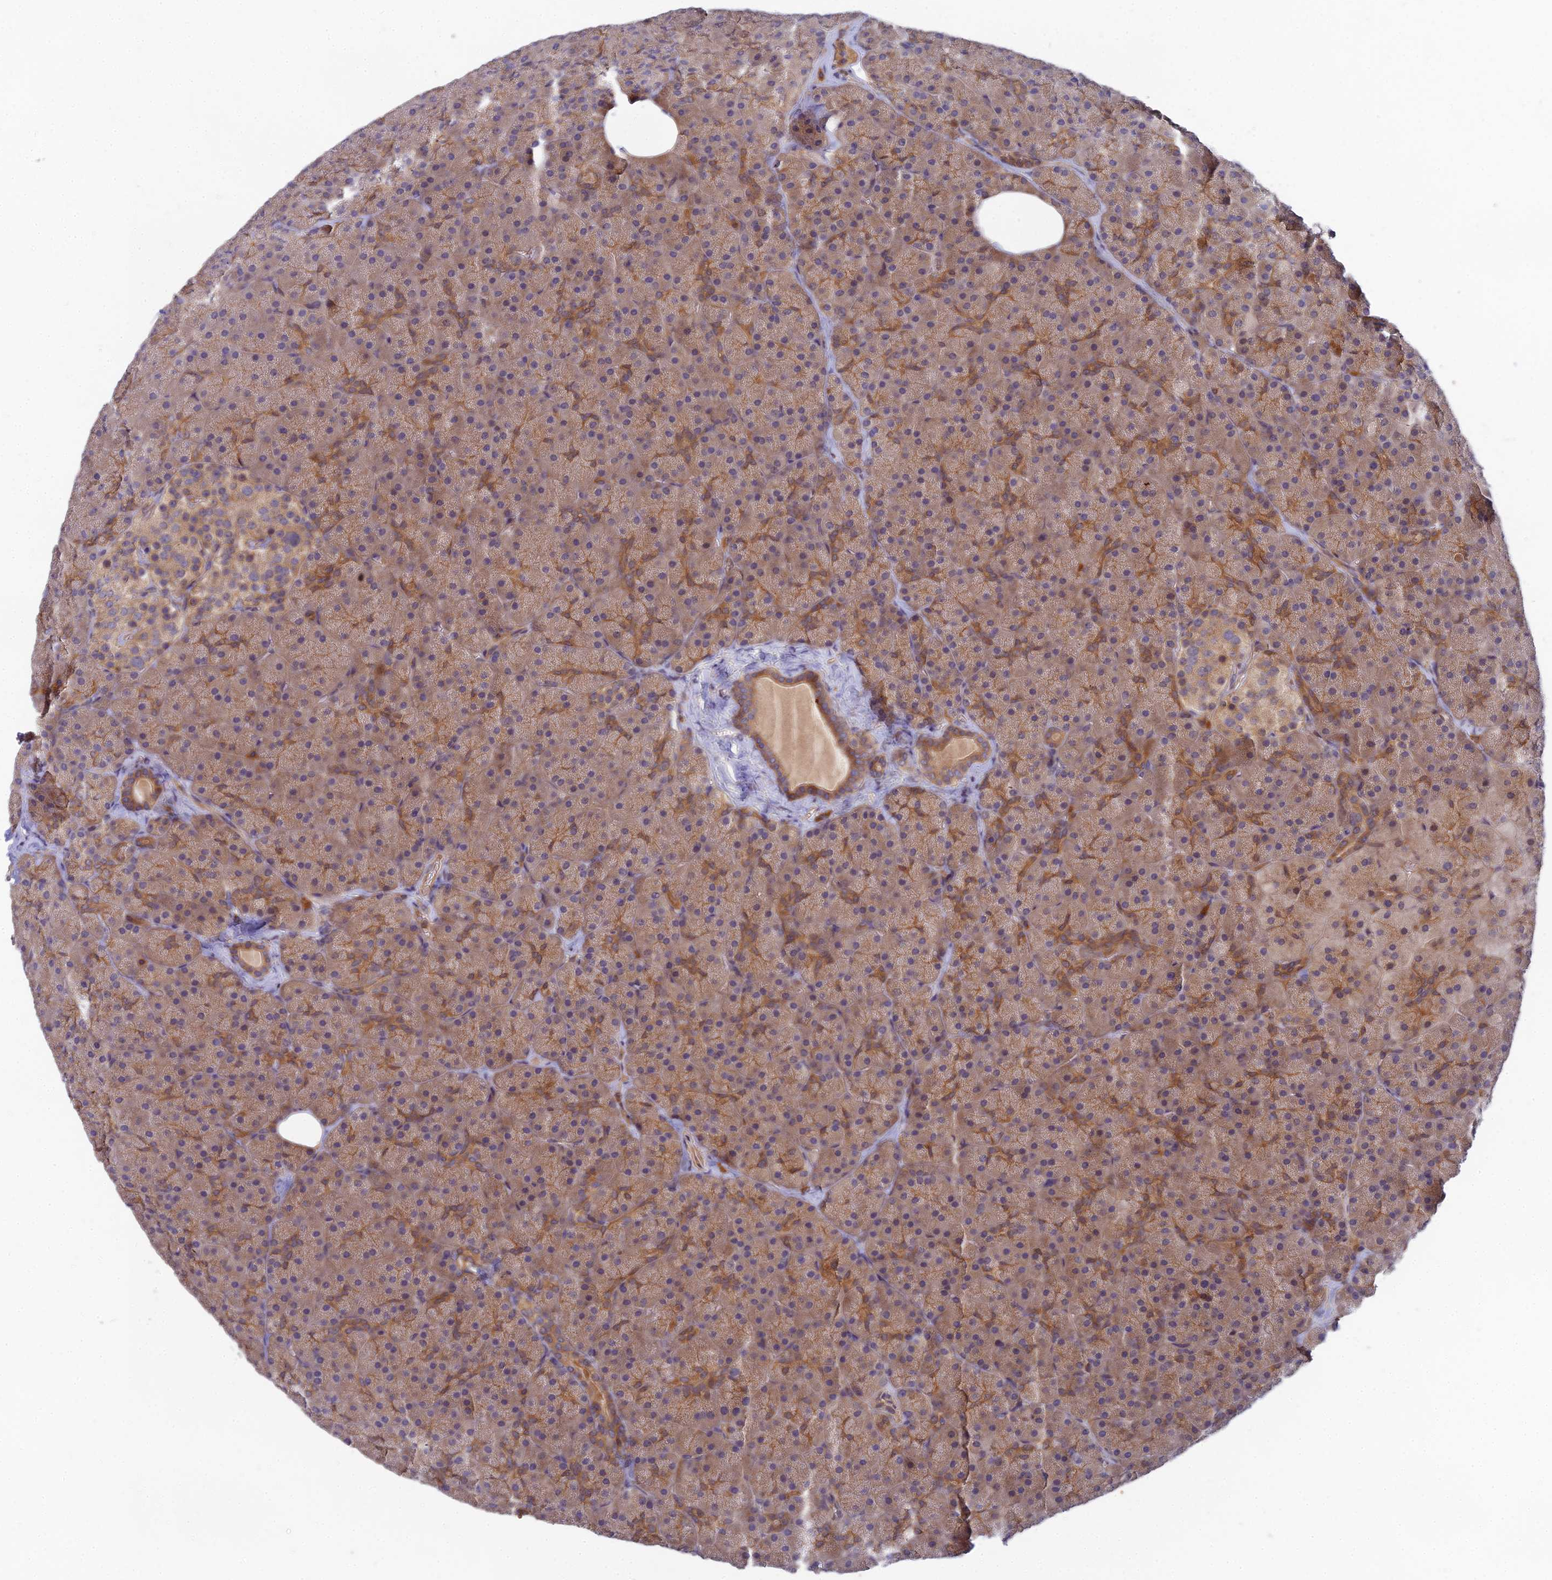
{"staining": {"intensity": "moderate", "quantity": ">75%", "location": "cytoplasmic/membranous"}, "tissue": "pancreas", "cell_type": "Exocrine glandular cells", "image_type": "normal", "snomed": [{"axis": "morphology", "description": "Normal tissue, NOS"}, {"axis": "topography", "description": "Pancreas"}], "caption": "Protein staining demonstrates moderate cytoplasmic/membranous staining in approximately >75% of exocrine glandular cells in benign pancreas. (Stains: DAB (3,3'-diaminobenzidine) in brown, nuclei in blue, Microscopy: brightfield microscopy at high magnification).", "gene": "FAM151B", "patient": {"sex": "male", "age": 36}}